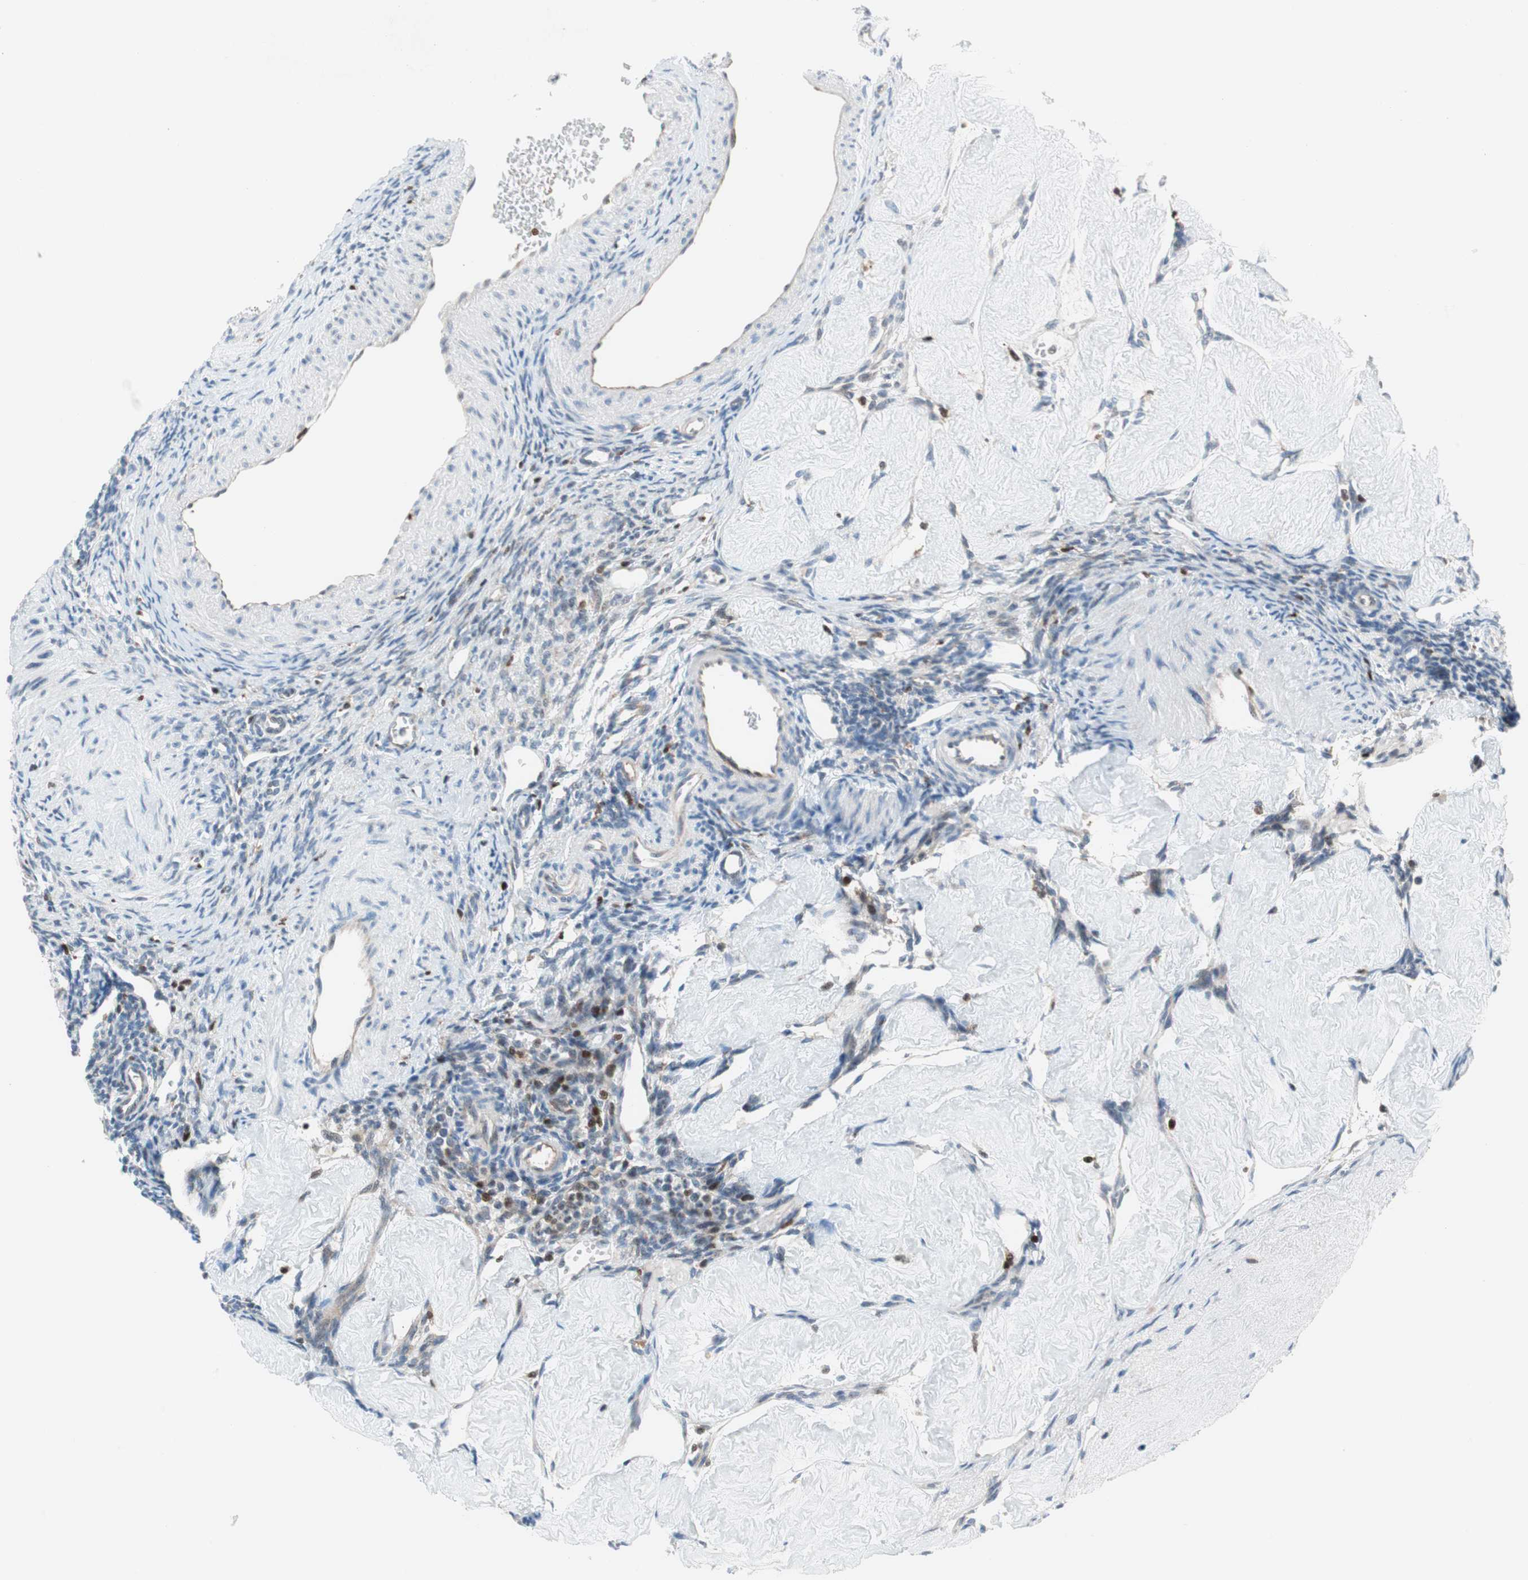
{"staining": {"intensity": "negative", "quantity": "none", "location": "none"}, "tissue": "ovary", "cell_type": "Ovarian stroma cells", "image_type": "normal", "snomed": [{"axis": "morphology", "description": "Normal tissue, NOS"}, {"axis": "topography", "description": "Ovary"}], "caption": "IHC photomicrograph of benign human ovary stained for a protein (brown), which reveals no staining in ovarian stroma cells. (Brightfield microscopy of DAB IHC at high magnification).", "gene": "RGS10", "patient": {"sex": "female", "age": 33}}